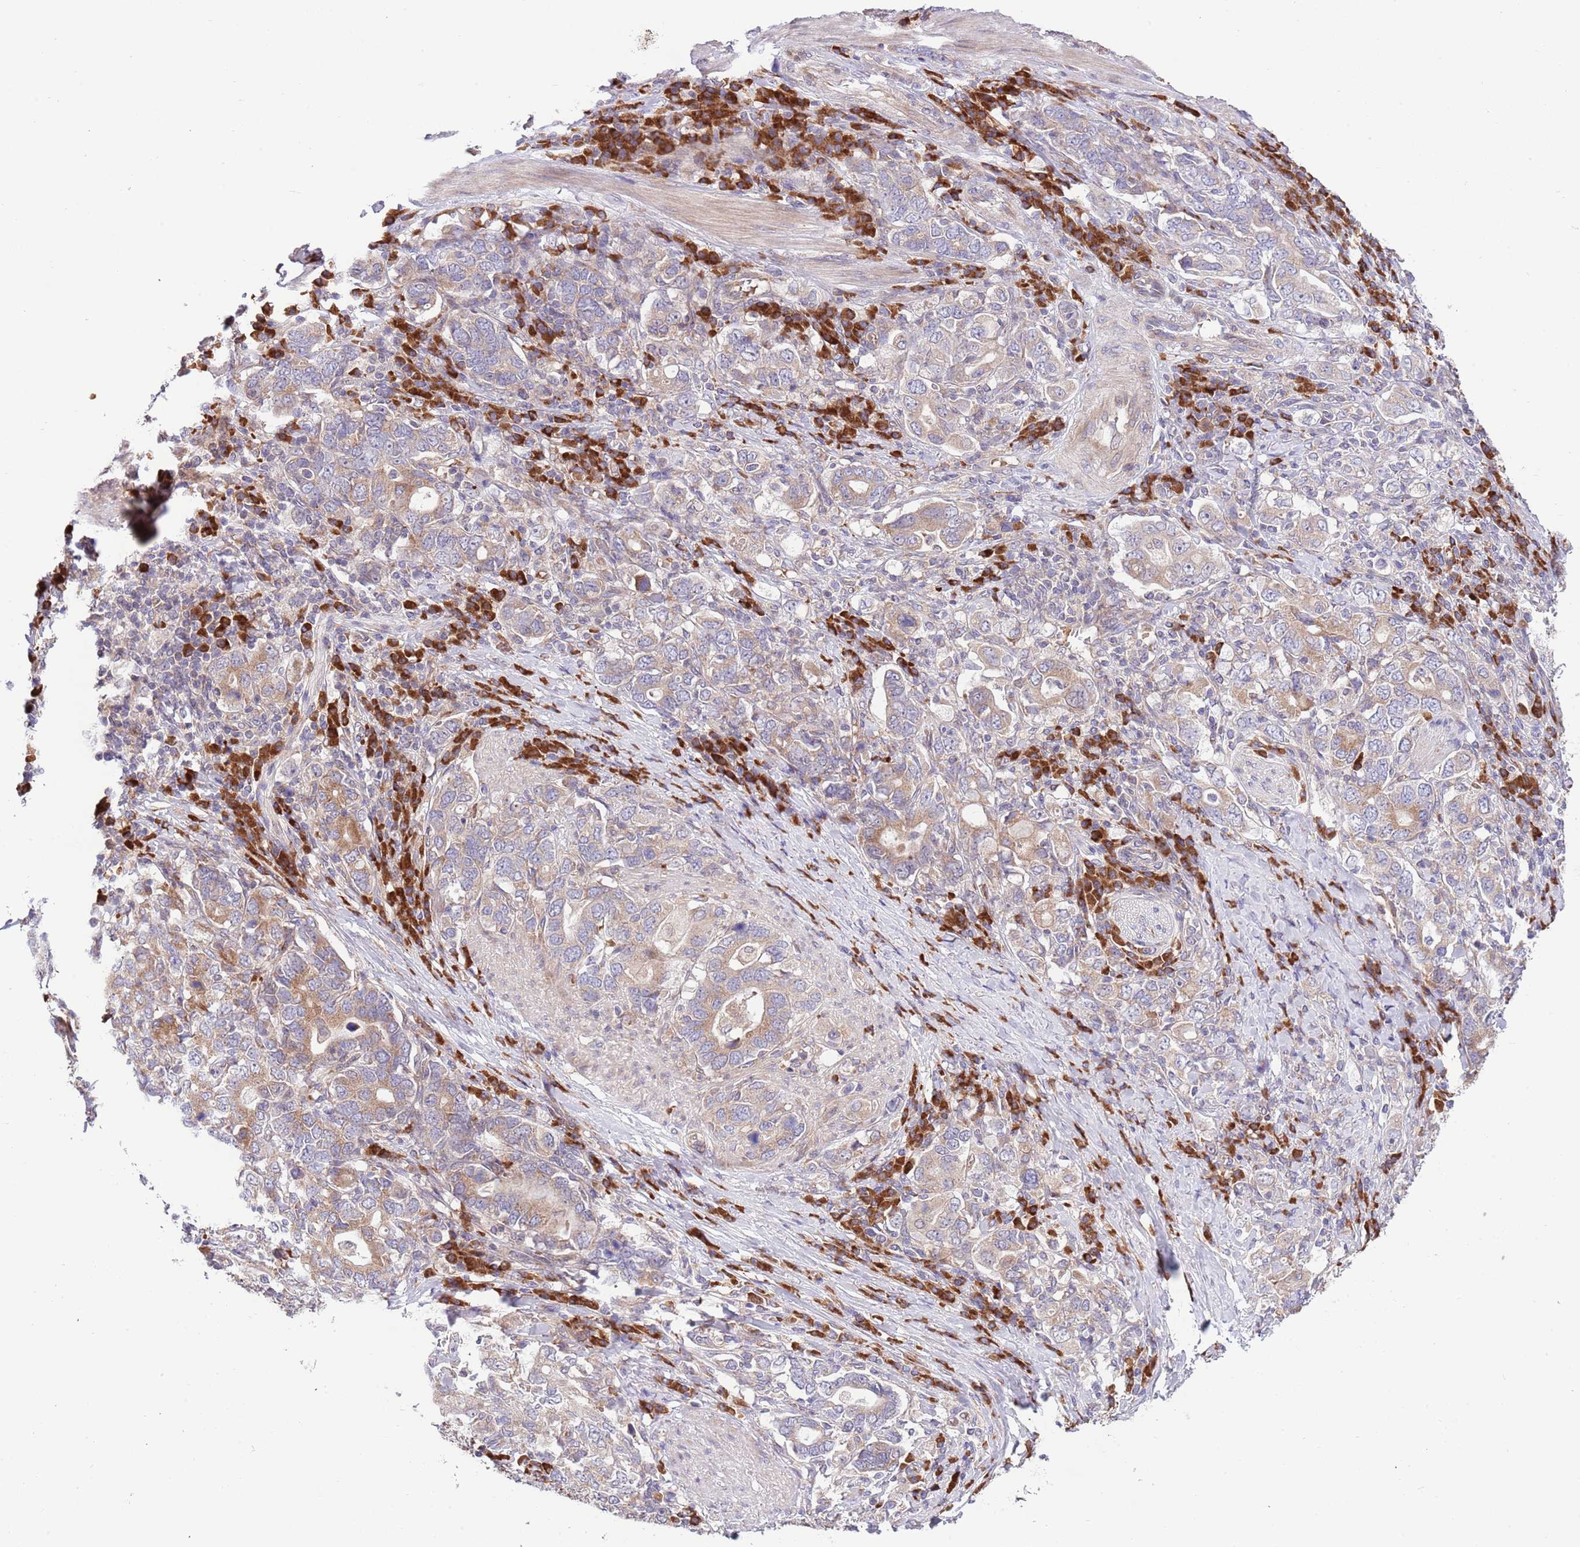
{"staining": {"intensity": "weak", "quantity": ">75%", "location": "cytoplasmic/membranous"}, "tissue": "stomach cancer", "cell_type": "Tumor cells", "image_type": "cancer", "snomed": [{"axis": "morphology", "description": "Adenocarcinoma, NOS"}, {"axis": "topography", "description": "Stomach, upper"}, {"axis": "topography", "description": "Stomach"}], "caption": "Stomach cancer (adenocarcinoma) stained with DAB IHC exhibits low levels of weak cytoplasmic/membranous positivity in about >75% of tumor cells. Immunohistochemistry (ihc) stains the protein of interest in brown and the nuclei are stained blue.", "gene": "DAND5", "patient": {"sex": "male", "age": 62}}